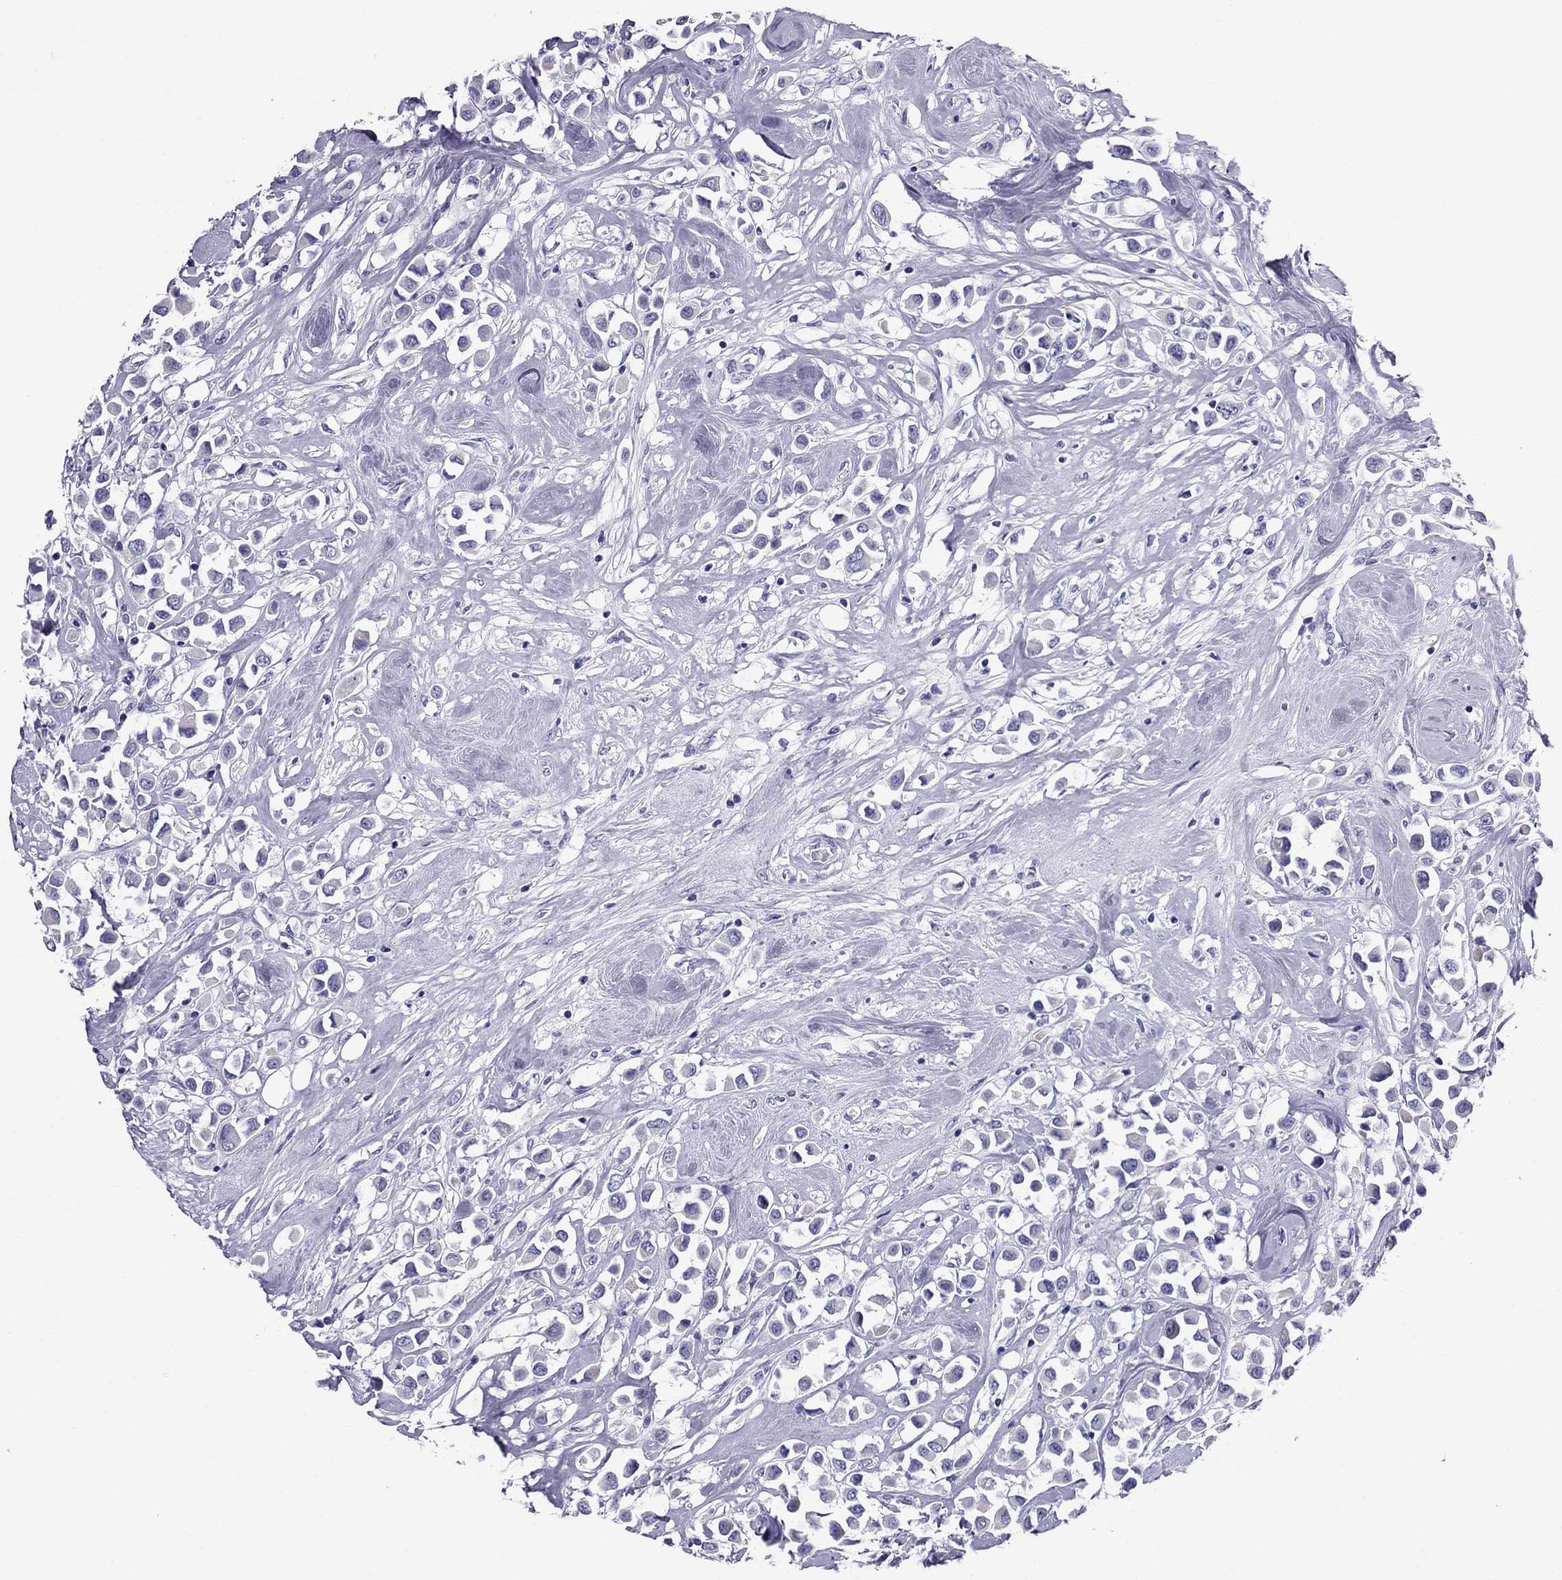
{"staining": {"intensity": "negative", "quantity": "none", "location": "none"}, "tissue": "breast cancer", "cell_type": "Tumor cells", "image_type": "cancer", "snomed": [{"axis": "morphology", "description": "Duct carcinoma"}, {"axis": "topography", "description": "Breast"}], "caption": "A high-resolution image shows immunohistochemistry (IHC) staining of breast cancer (infiltrating ductal carcinoma), which exhibits no significant expression in tumor cells.", "gene": "TTLL13", "patient": {"sex": "female", "age": 61}}